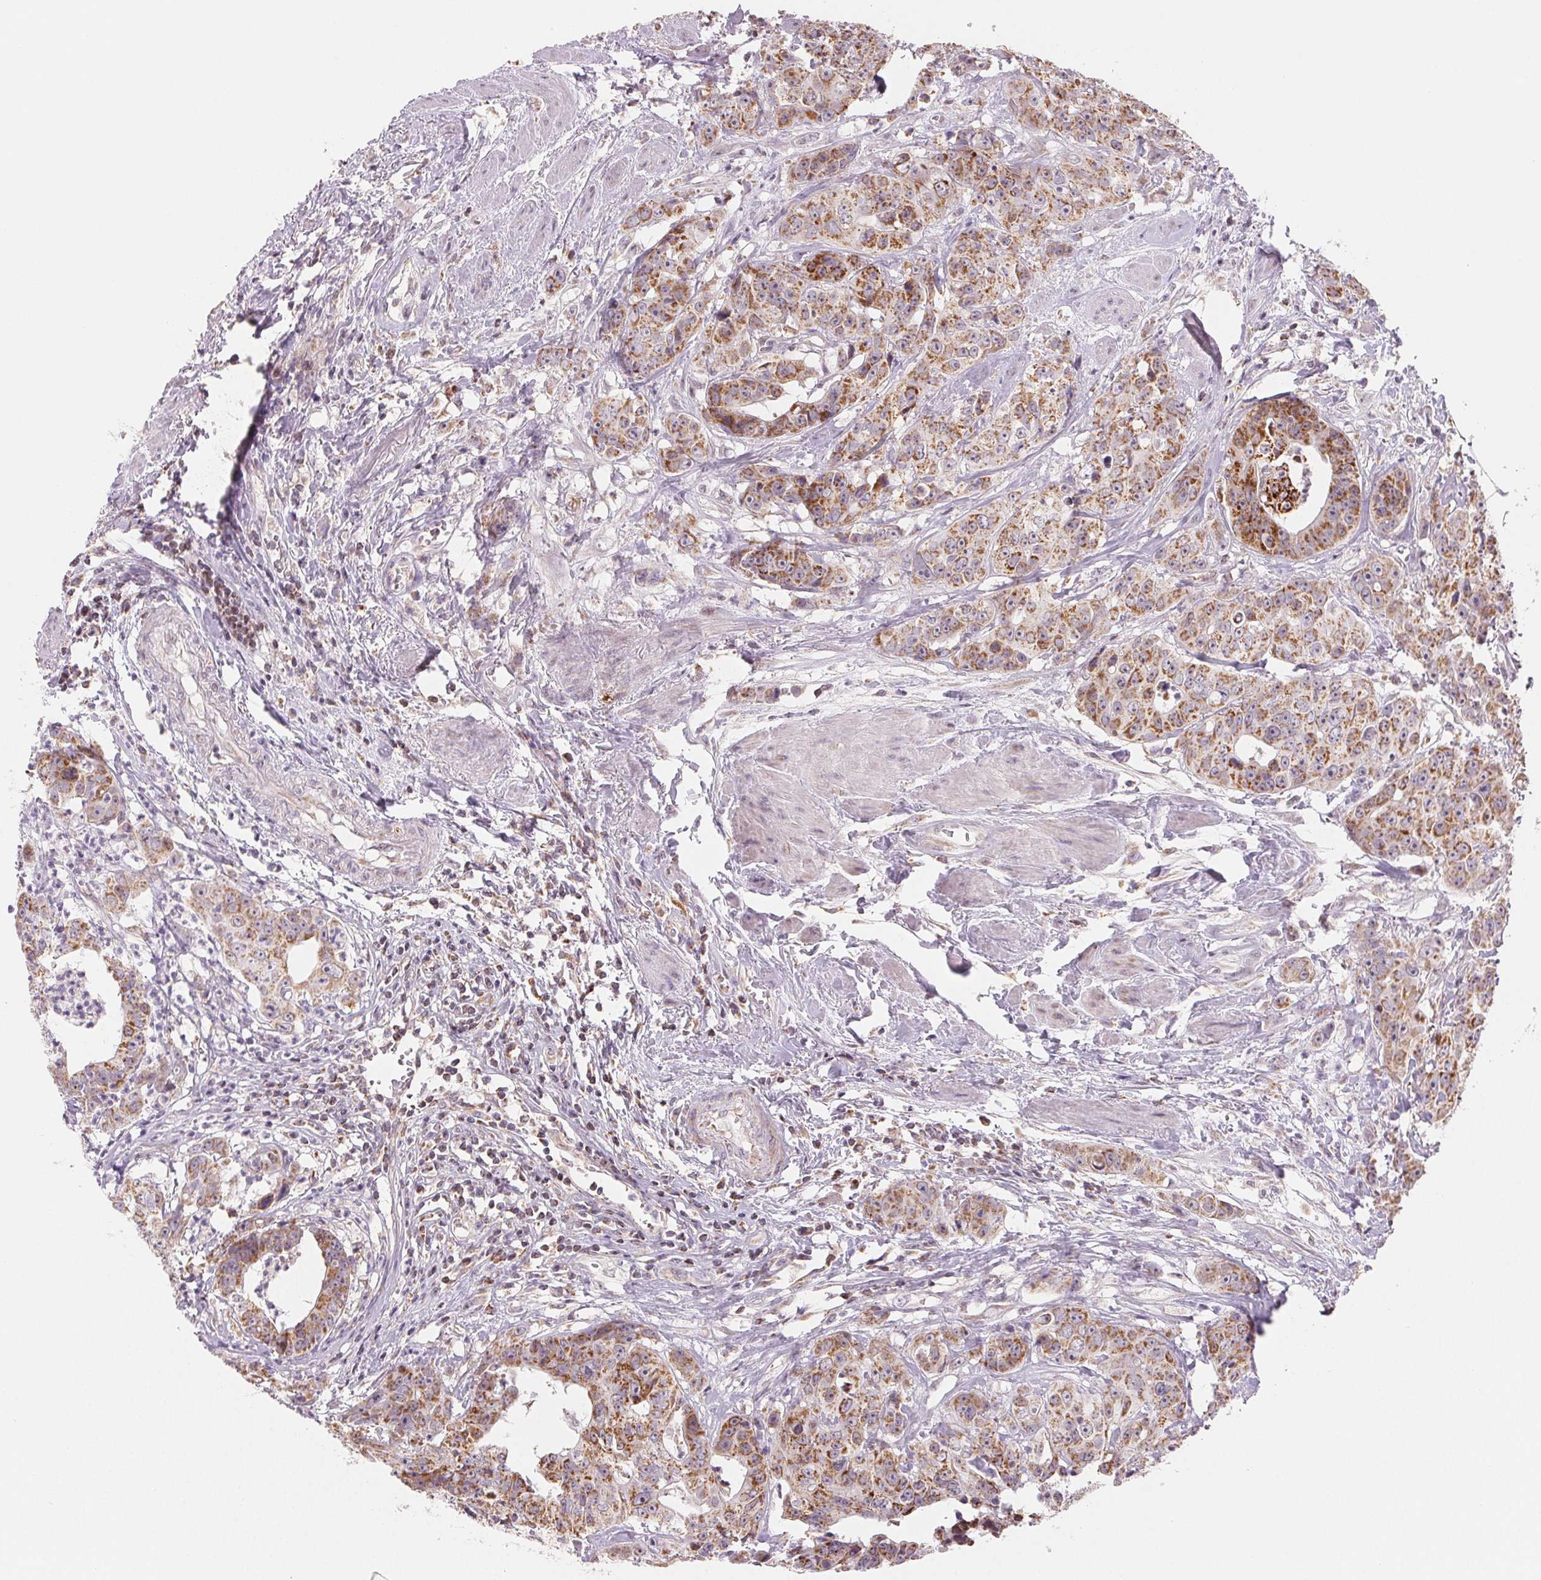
{"staining": {"intensity": "moderate", "quantity": ">75%", "location": "cytoplasmic/membranous"}, "tissue": "colorectal cancer", "cell_type": "Tumor cells", "image_type": "cancer", "snomed": [{"axis": "morphology", "description": "Adenocarcinoma, NOS"}, {"axis": "topography", "description": "Rectum"}], "caption": "Immunohistochemical staining of colorectal adenocarcinoma displays moderate cytoplasmic/membranous protein positivity in approximately >75% of tumor cells. (DAB IHC, brown staining for protein, blue staining for nuclei).", "gene": "HINT2", "patient": {"sex": "female", "age": 62}}